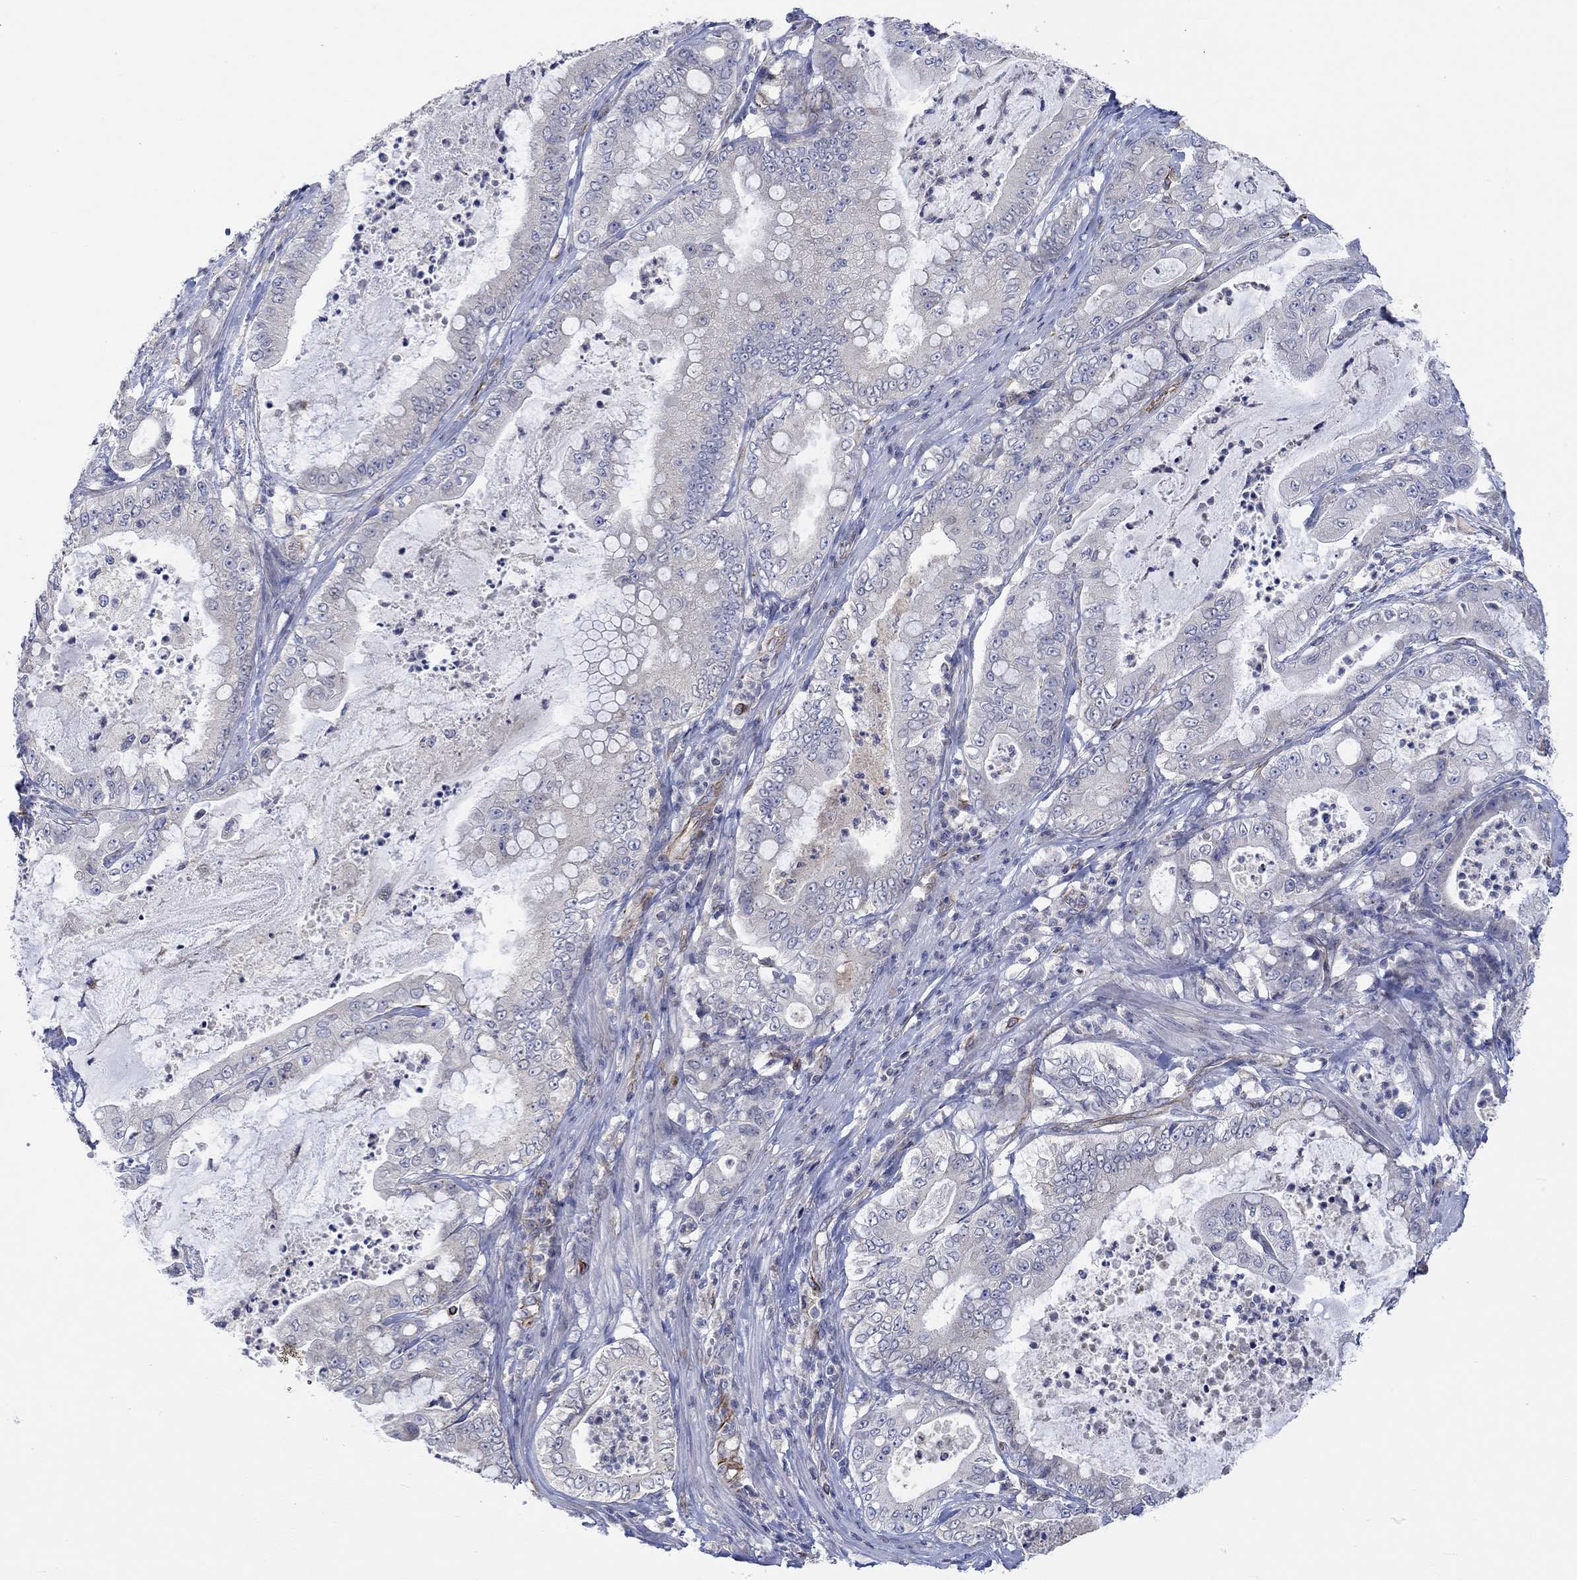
{"staining": {"intensity": "negative", "quantity": "none", "location": "none"}, "tissue": "pancreatic cancer", "cell_type": "Tumor cells", "image_type": "cancer", "snomed": [{"axis": "morphology", "description": "Adenocarcinoma, NOS"}, {"axis": "topography", "description": "Pancreas"}], "caption": "The image reveals no significant staining in tumor cells of pancreatic cancer.", "gene": "CAMK1D", "patient": {"sex": "male", "age": 71}}